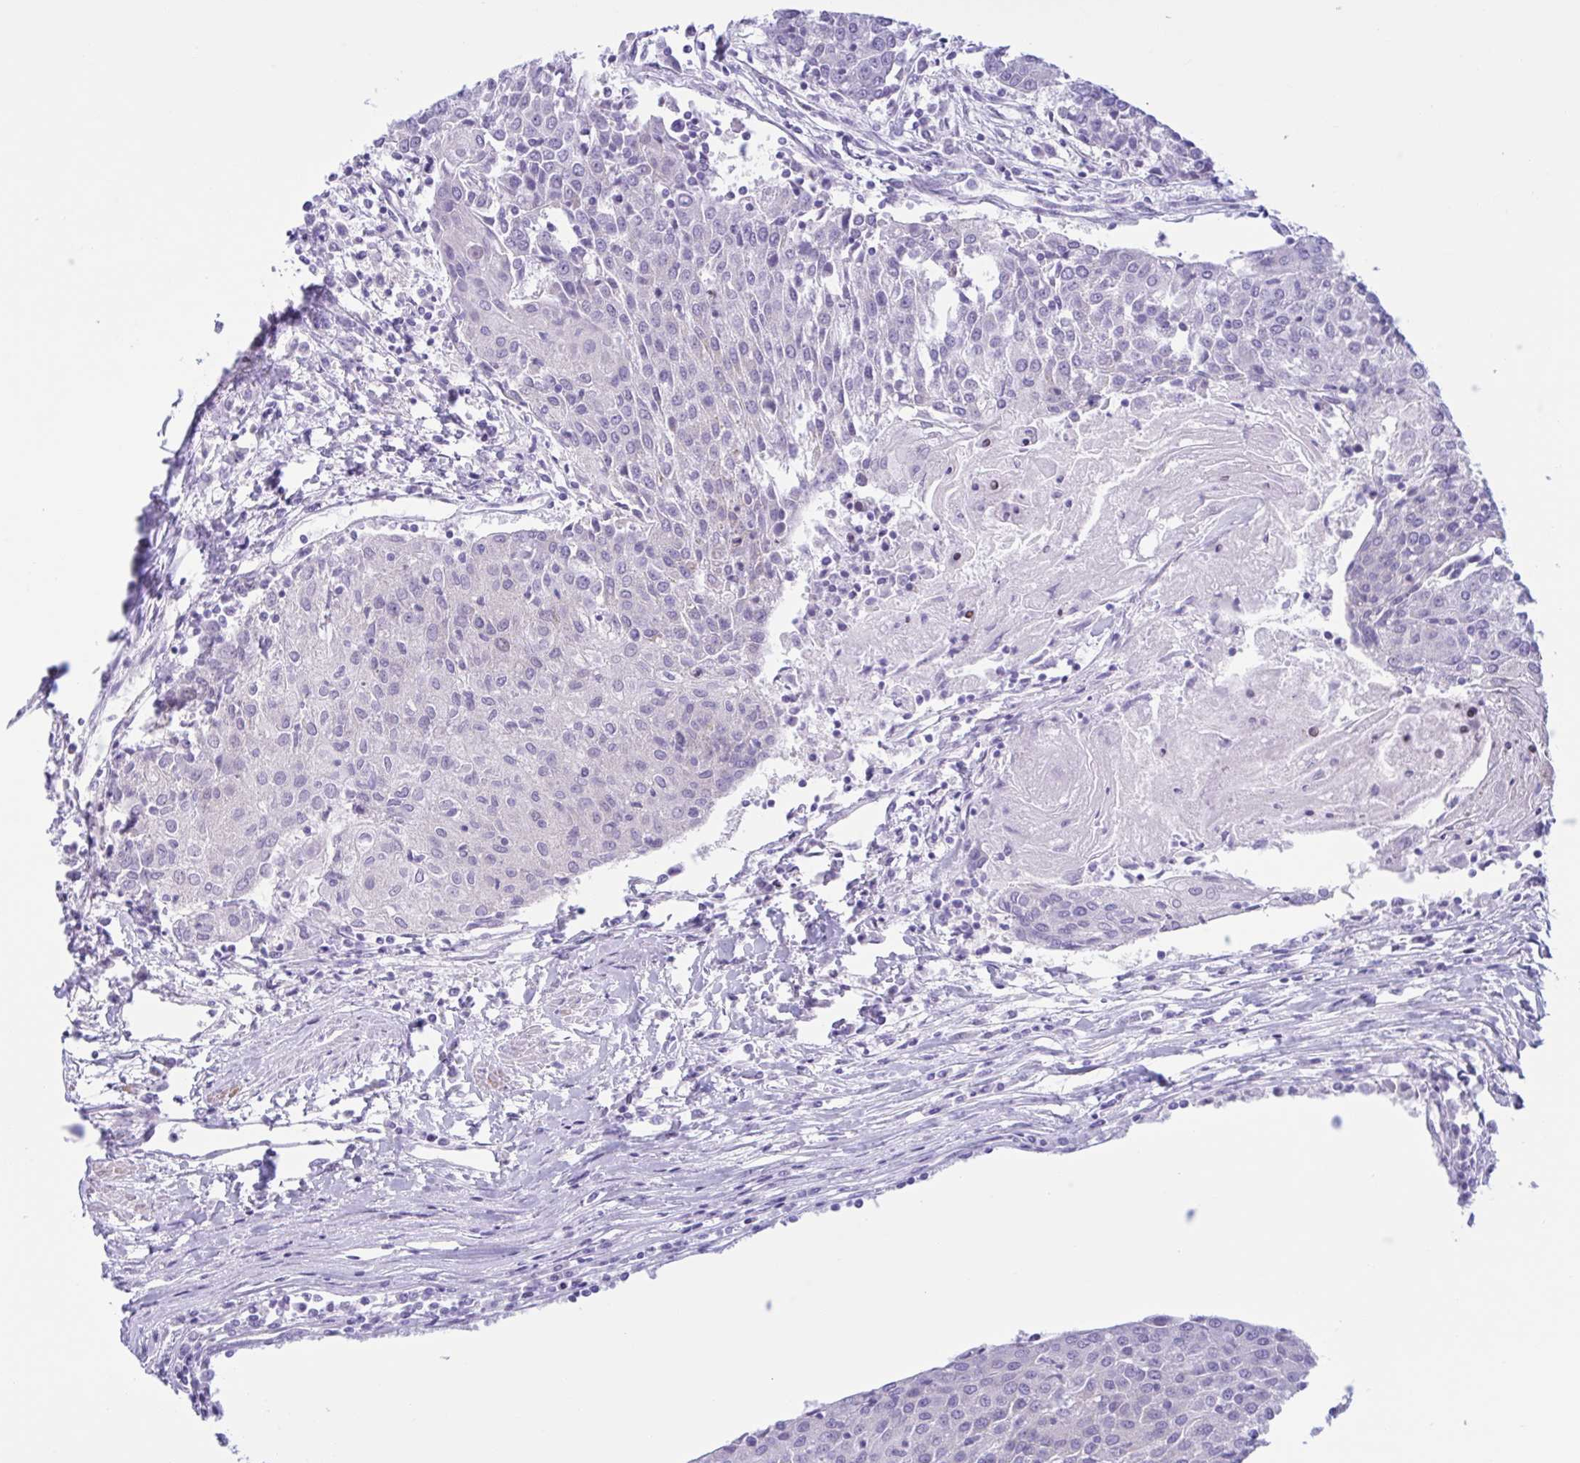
{"staining": {"intensity": "negative", "quantity": "none", "location": "none"}, "tissue": "urothelial cancer", "cell_type": "Tumor cells", "image_type": "cancer", "snomed": [{"axis": "morphology", "description": "Urothelial carcinoma, High grade"}, {"axis": "topography", "description": "Urinary bladder"}], "caption": "Immunohistochemistry (IHC) of high-grade urothelial carcinoma reveals no expression in tumor cells.", "gene": "AHCYL2", "patient": {"sex": "female", "age": 85}}